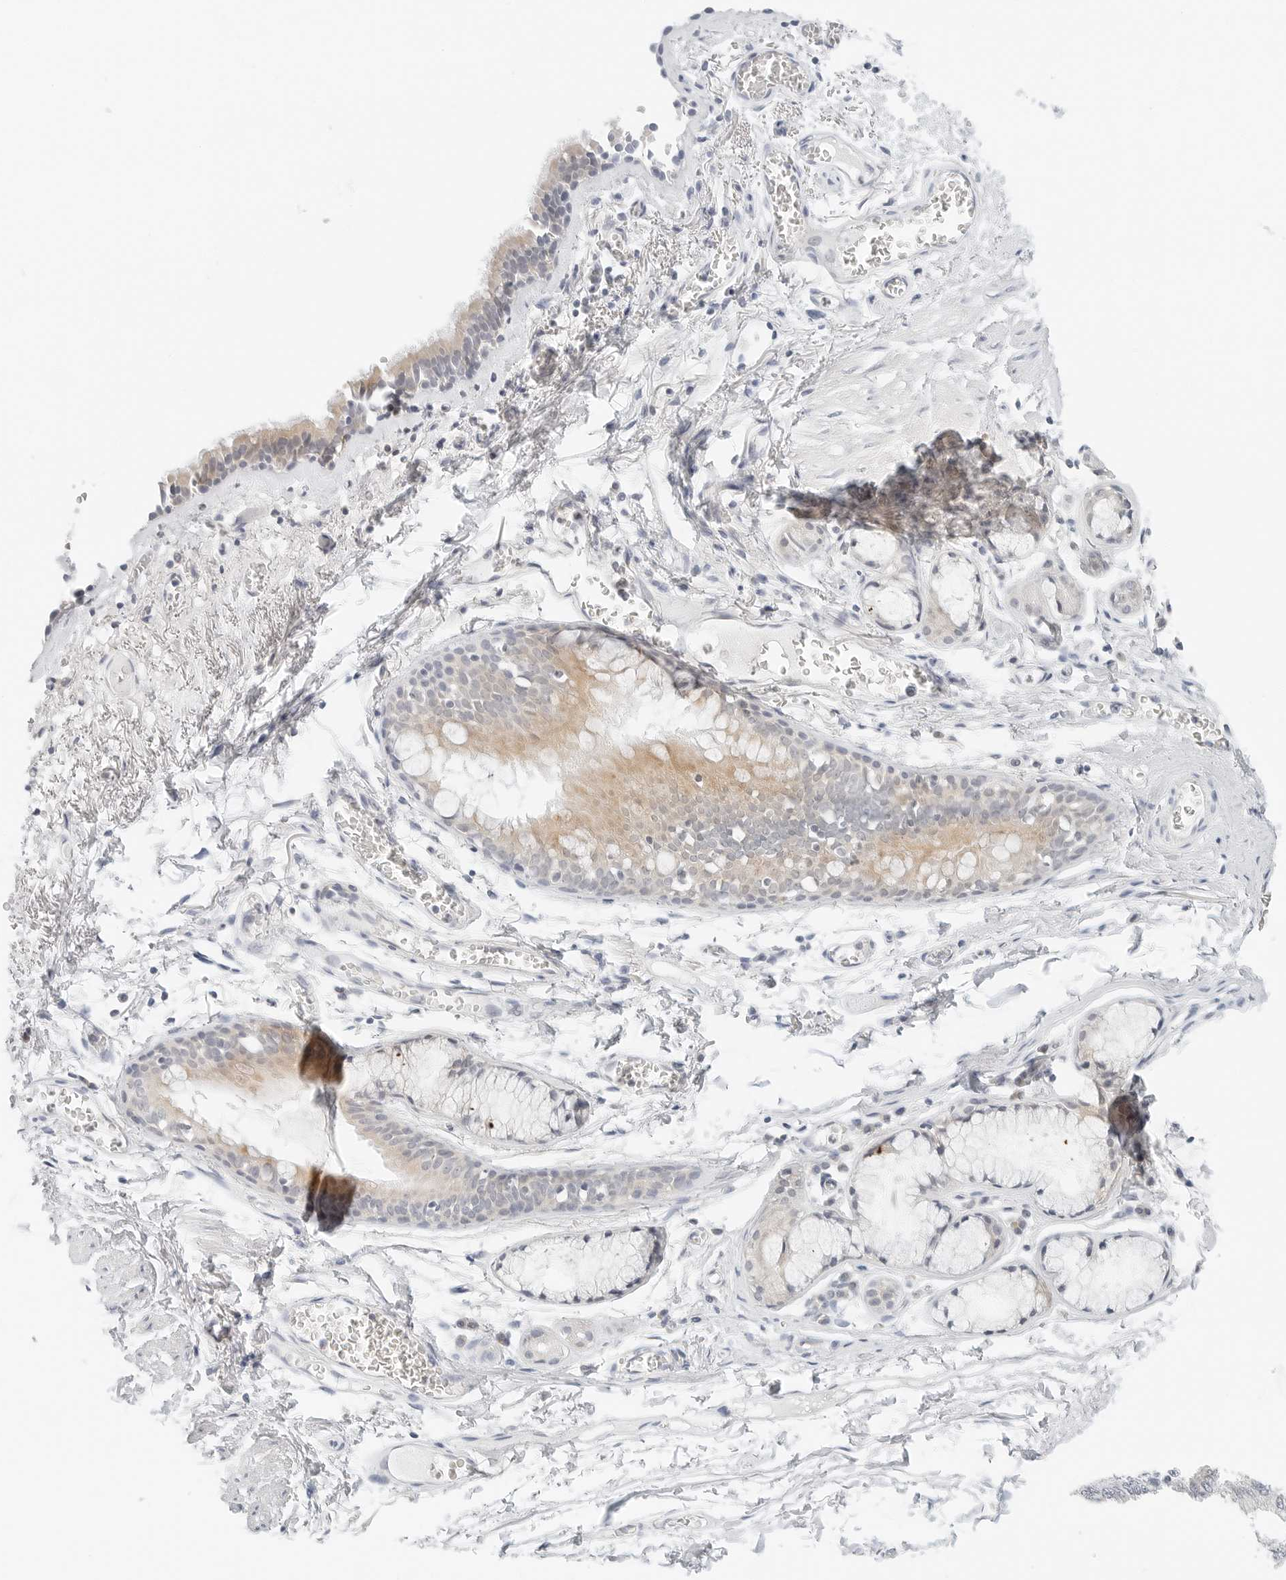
{"staining": {"intensity": "weak", "quantity": ">75%", "location": "cytoplasmic/membranous"}, "tissue": "bronchus", "cell_type": "Respiratory epithelial cells", "image_type": "normal", "snomed": [{"axis": "morphology", "description": "Normal tissue, NOS"}, {"axis": "topography", "description": "Bronchus"}, {"axis": "topography", "description": "Lung"}], "caption": "A micrograph showing weak cytoplasmic/membranous expression in about >75% of respiratory epithelial cells in normal bronchus, as visualized by brown immunohistochemical staining.", "gene": "IQCC", "patient": {"sex": "male", "age": 56}}